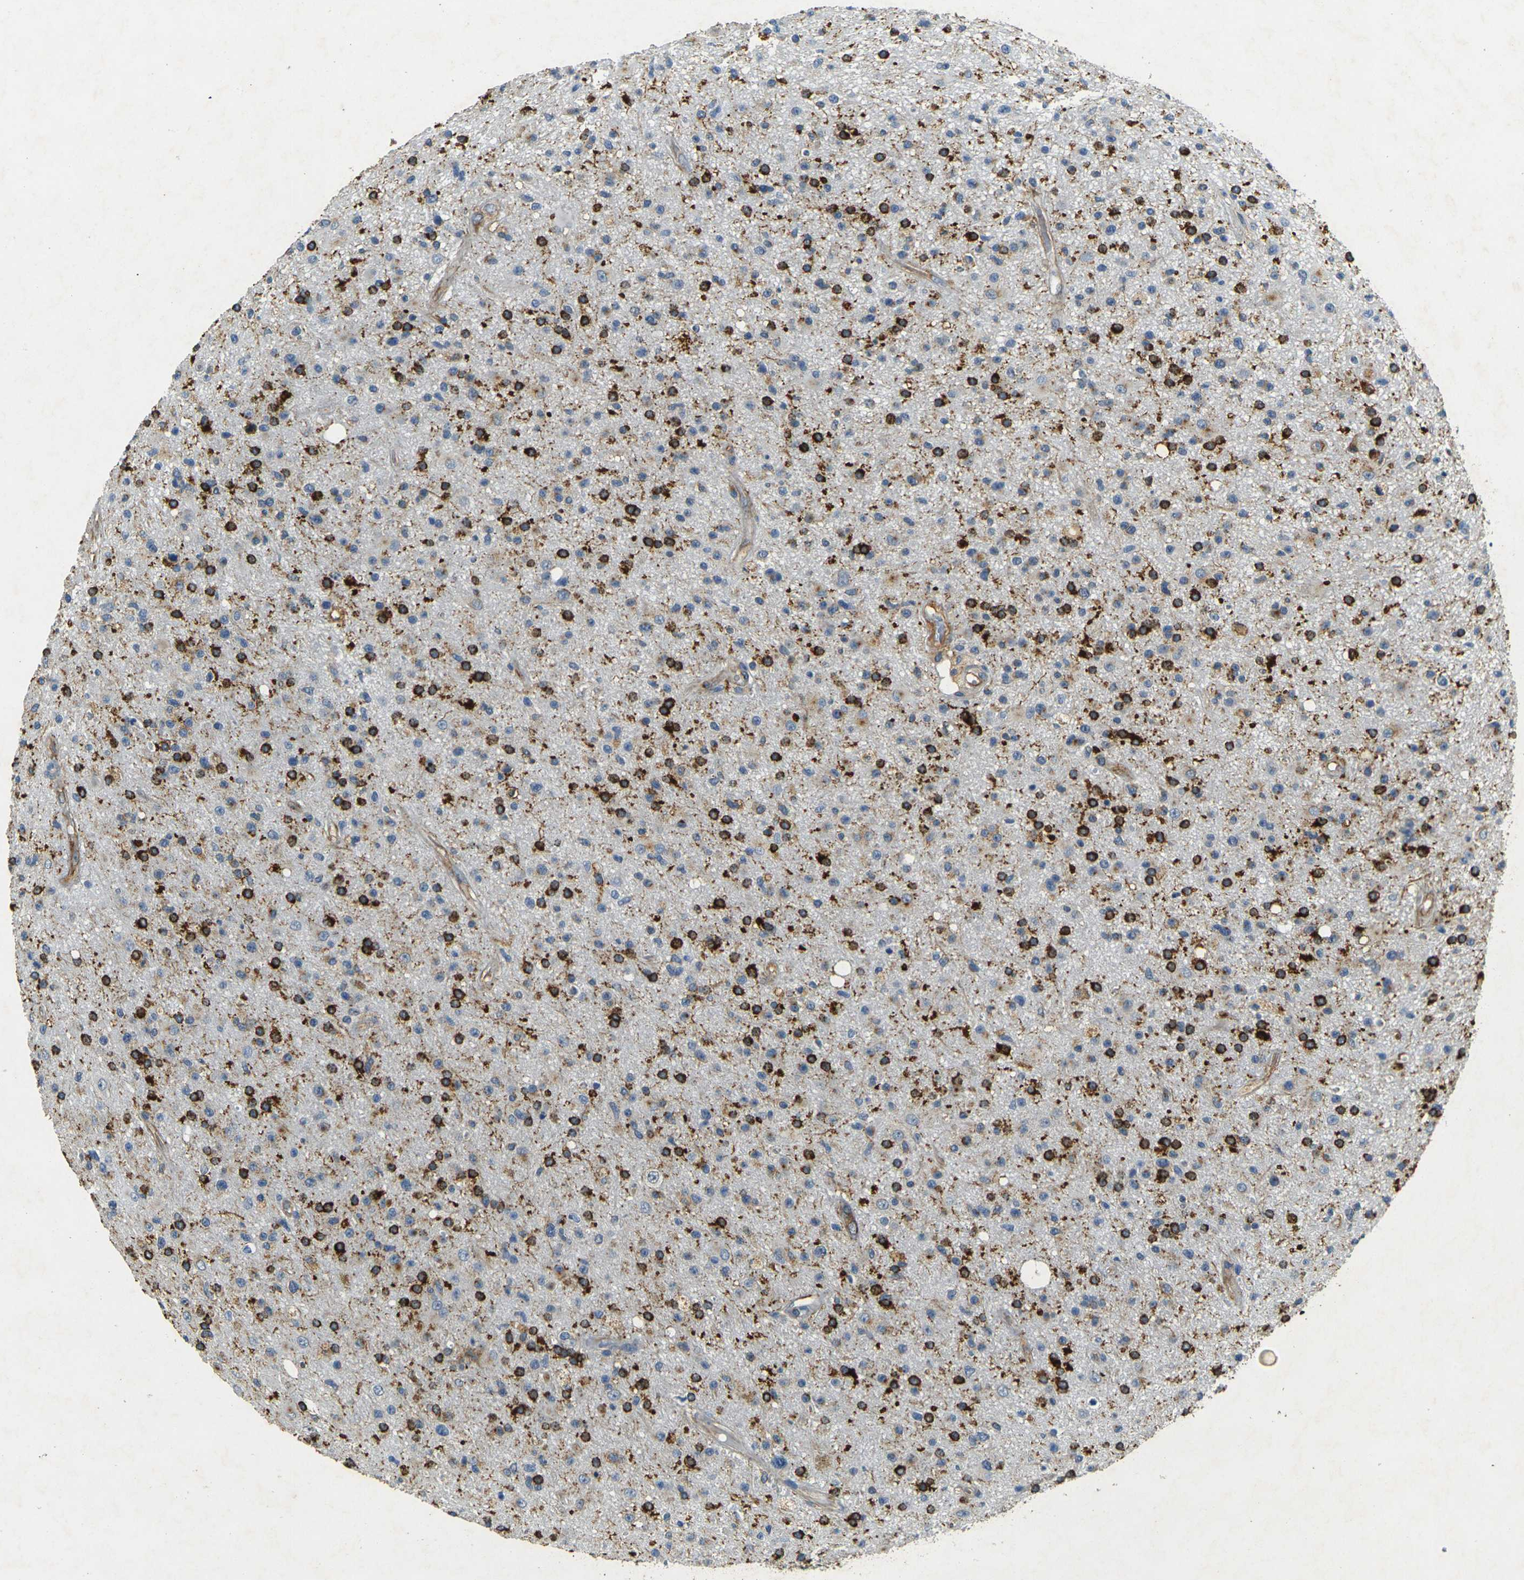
{"staining": {"intensity": "strong", "quantity": "25%-75%", "location": "cytoplasmic/membranous"}, "tissue": "glioma", "cell_type": "Tumor cells", "image_type": "cancer", "snomed": [{"axis": "morphology", "description": "Glioma, malignant, High grade"}, {"axis": "topography", "description": "Brain"}], "caption": "Immunohistochemistry (IHC) image of neoplastic tissue: glioma stained using IHC demonstrates high levels of strong protein expression localized specifically in the cytoplasmic/membranous of tumor cells, appearing as a cytoplasmic/membranous brown color.", "gene": "SORT1", "patient": {"sex": "male", "age": 33}}